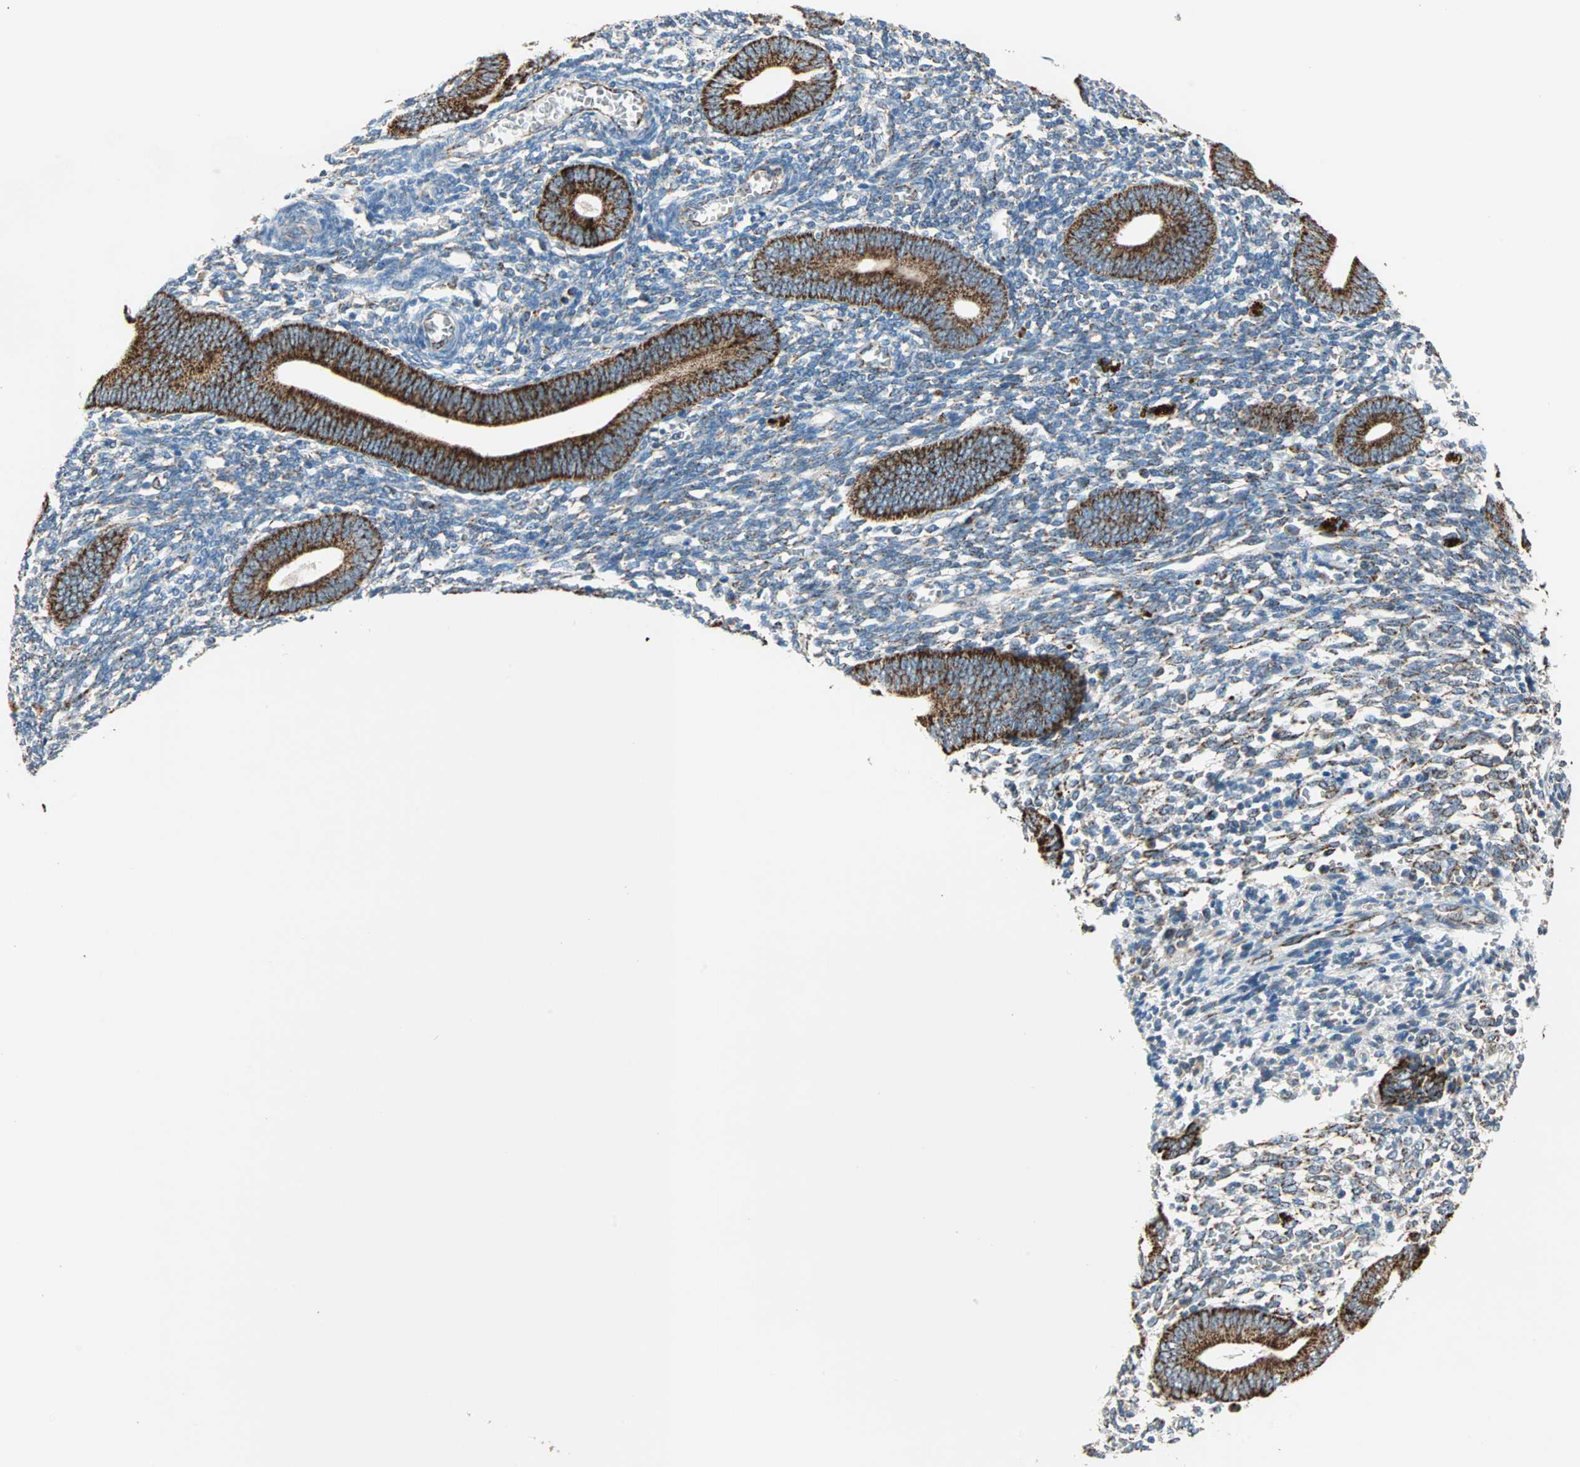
{"staining": {"intensity": "strong", "quantity": "25%-75%", "location": "cytoplasmic/membranous"}, "tissue": "endometrium", "cell_type": "Cells in endometrial stroma", "image_type": "normal", "snomed": [{"axis": "morphology", "description": "Normal tissue, NOS"}, {"axis": "topography", "description": "Uterus"}, {"axis": "topography", "description": "Endometrium"}], "caption": "Protein staining exhibits strong cytoplasmic/membranous expression in approximately 25%-75% of cells in endometrial stroma in benign endometrium. (DAB (3,3'-diaminobenzidine) IHC, brown staining for protein, blue staining for nuclei).", "gene": "TST", "patient": {"sex": "female", "age": 33}}